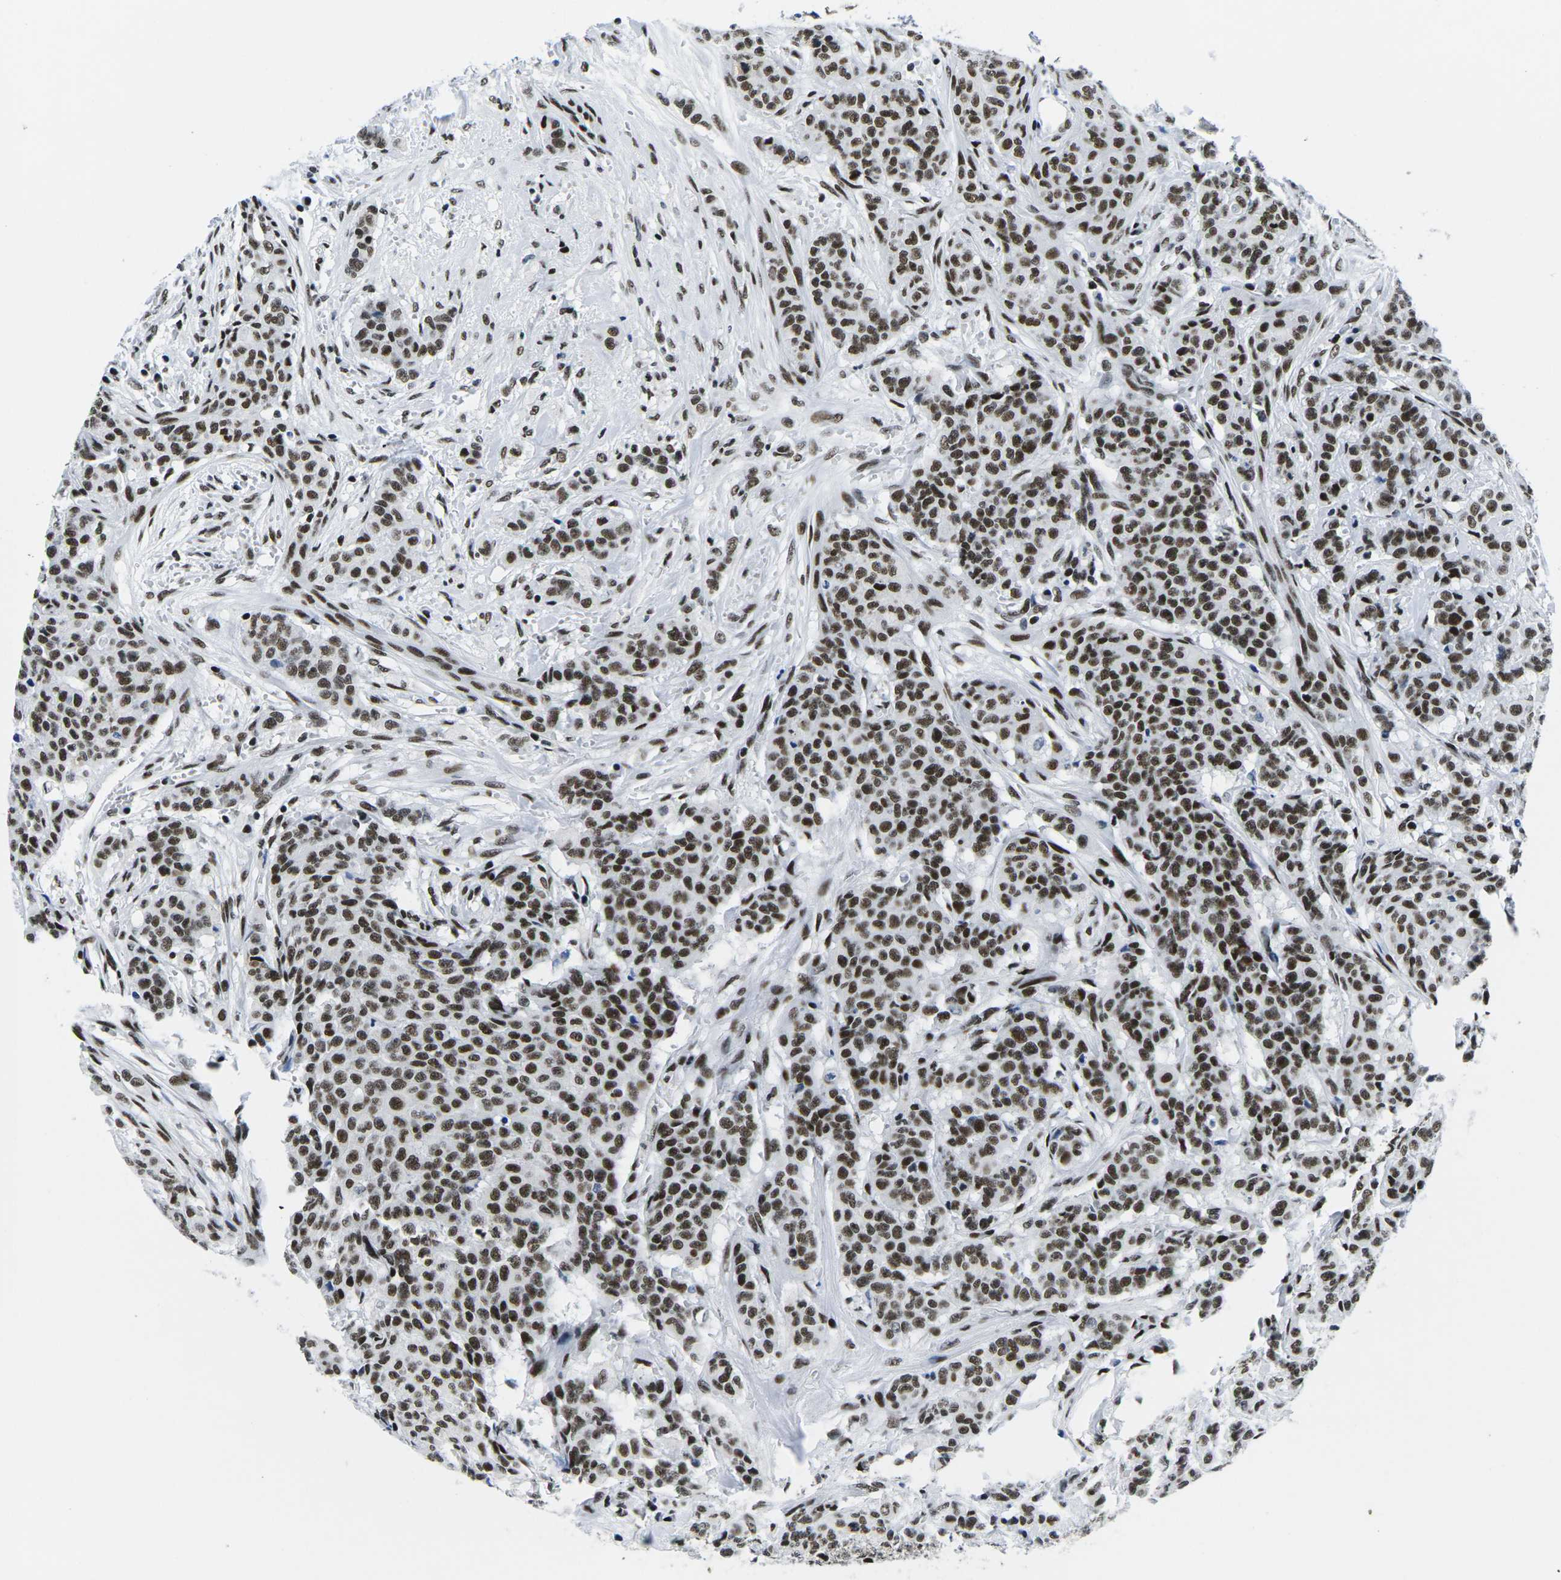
{"staining": {"intensity": "strong", "quantity": ">75%", "location": "nuclear"}, "tissue": "breast cancer", "cell_type": "Tumor cells", "image_type": "cancer", "snomed": [{"axis": "morphology", "description": "Normal tissue, NOS"}, {"axis": "morphology", "description": "Duct carcinoma"}, {"axis": "topography", "description": "Breast"}], "caption": "Breast cancer (intraductal carcinoma) stained for a protein (brown) shows strong nuclear positive expression in approximately >75% of tumor cells.", "gene": "ATF1", "patient": {"sex": "female", "age": 40}}